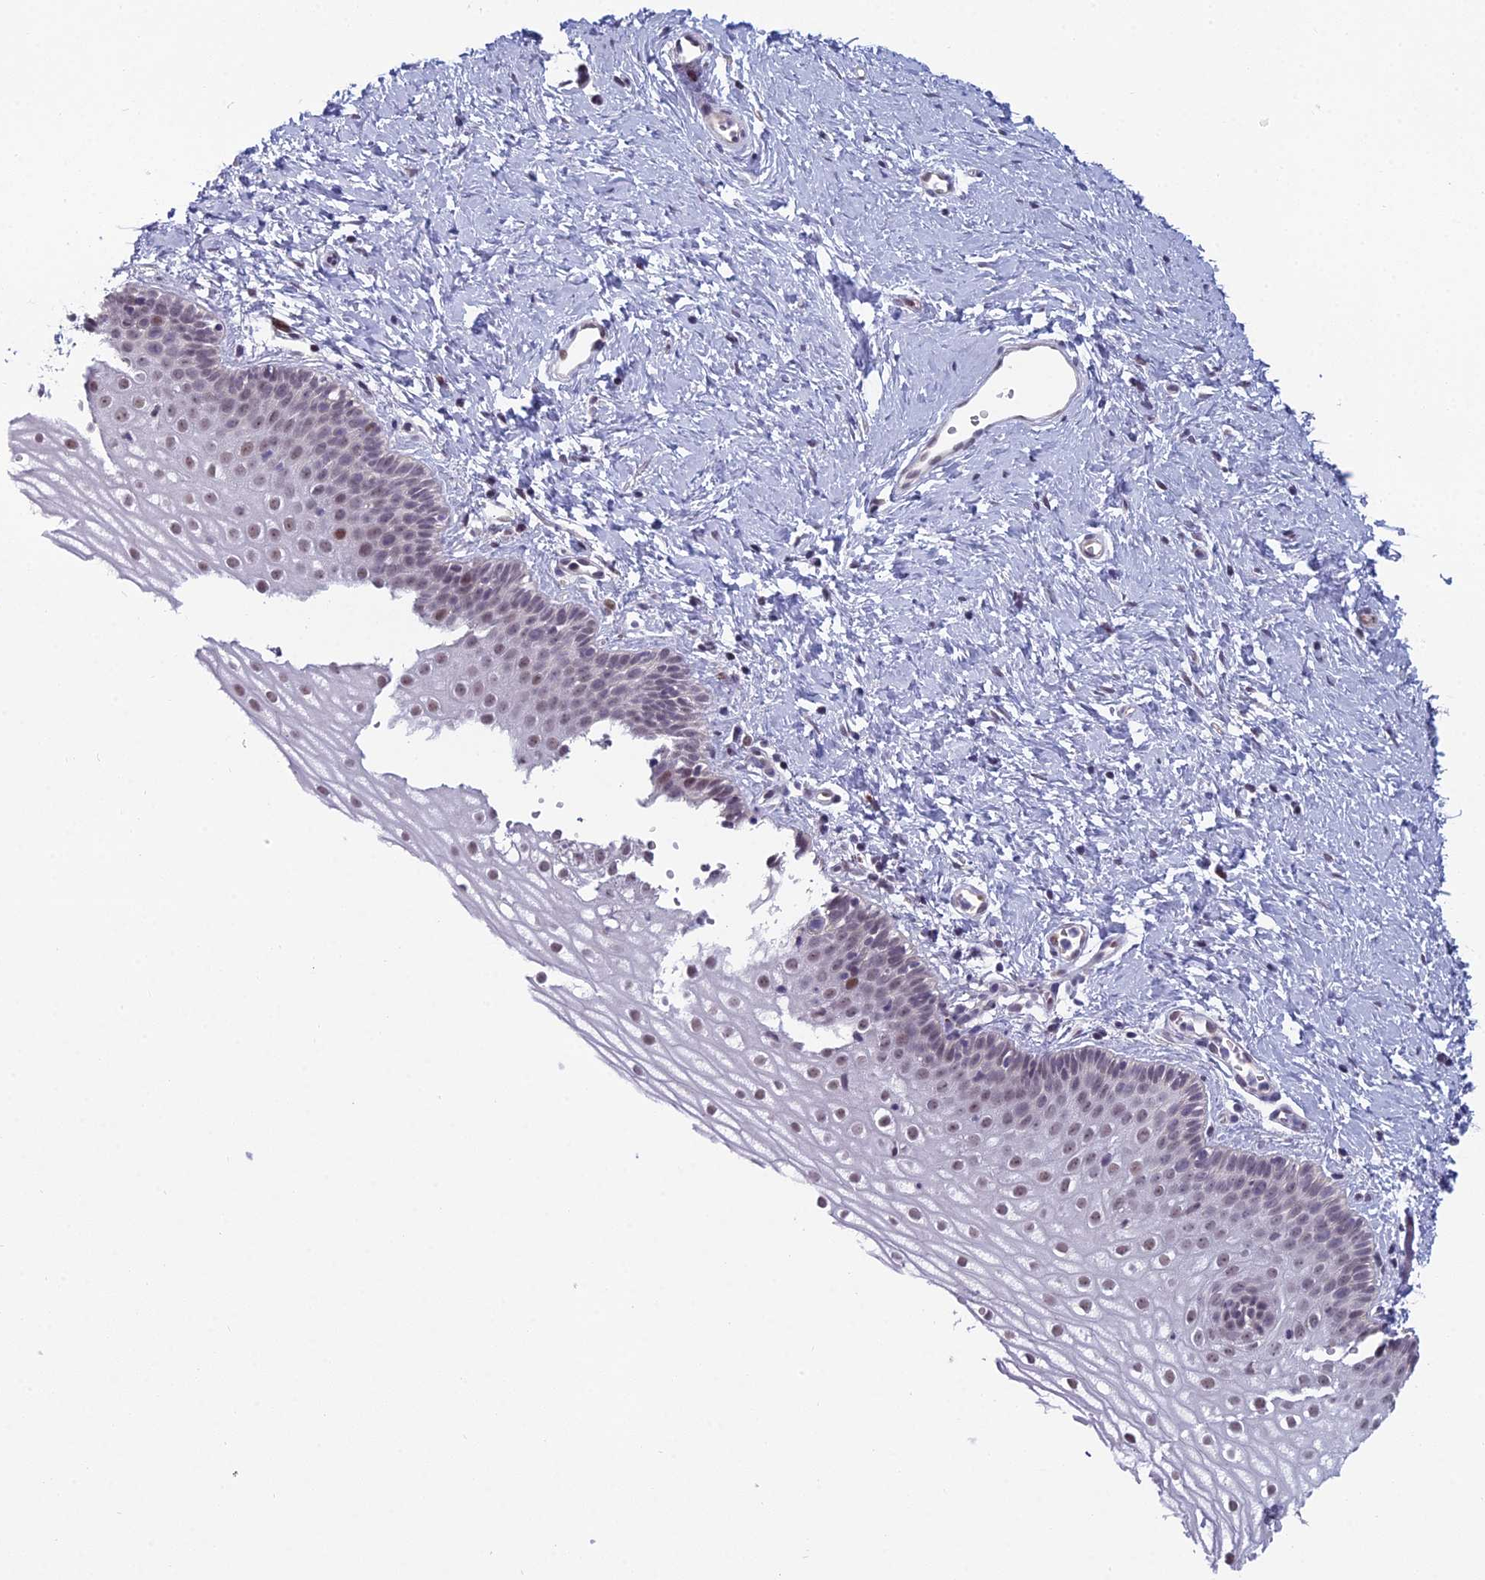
{"staining": {"intensity": "weak", "quantity": "25%-75%", "location": "nuclear"}, "tissue": "vagina", "cell_type": "Squamous epithelial cells", "image_type": "normal", "snomed": [{"axis": "morphology", "description": "Normal tissue, NOS"}, {"axis": "topography", "description": "Vagina"}], "caption": "High-magnification brightfield microscopy of normal vagina stained with DAB (3,3'-diaminobenzidine) (brown) and counterstained with hematoxylin (blue). squamous epithelial cells exhibit weak nuclear staining is appreciated in about25%-75% of cells.", "gene": "RGS17", "patient": {"sex": "female", "age": 32}}